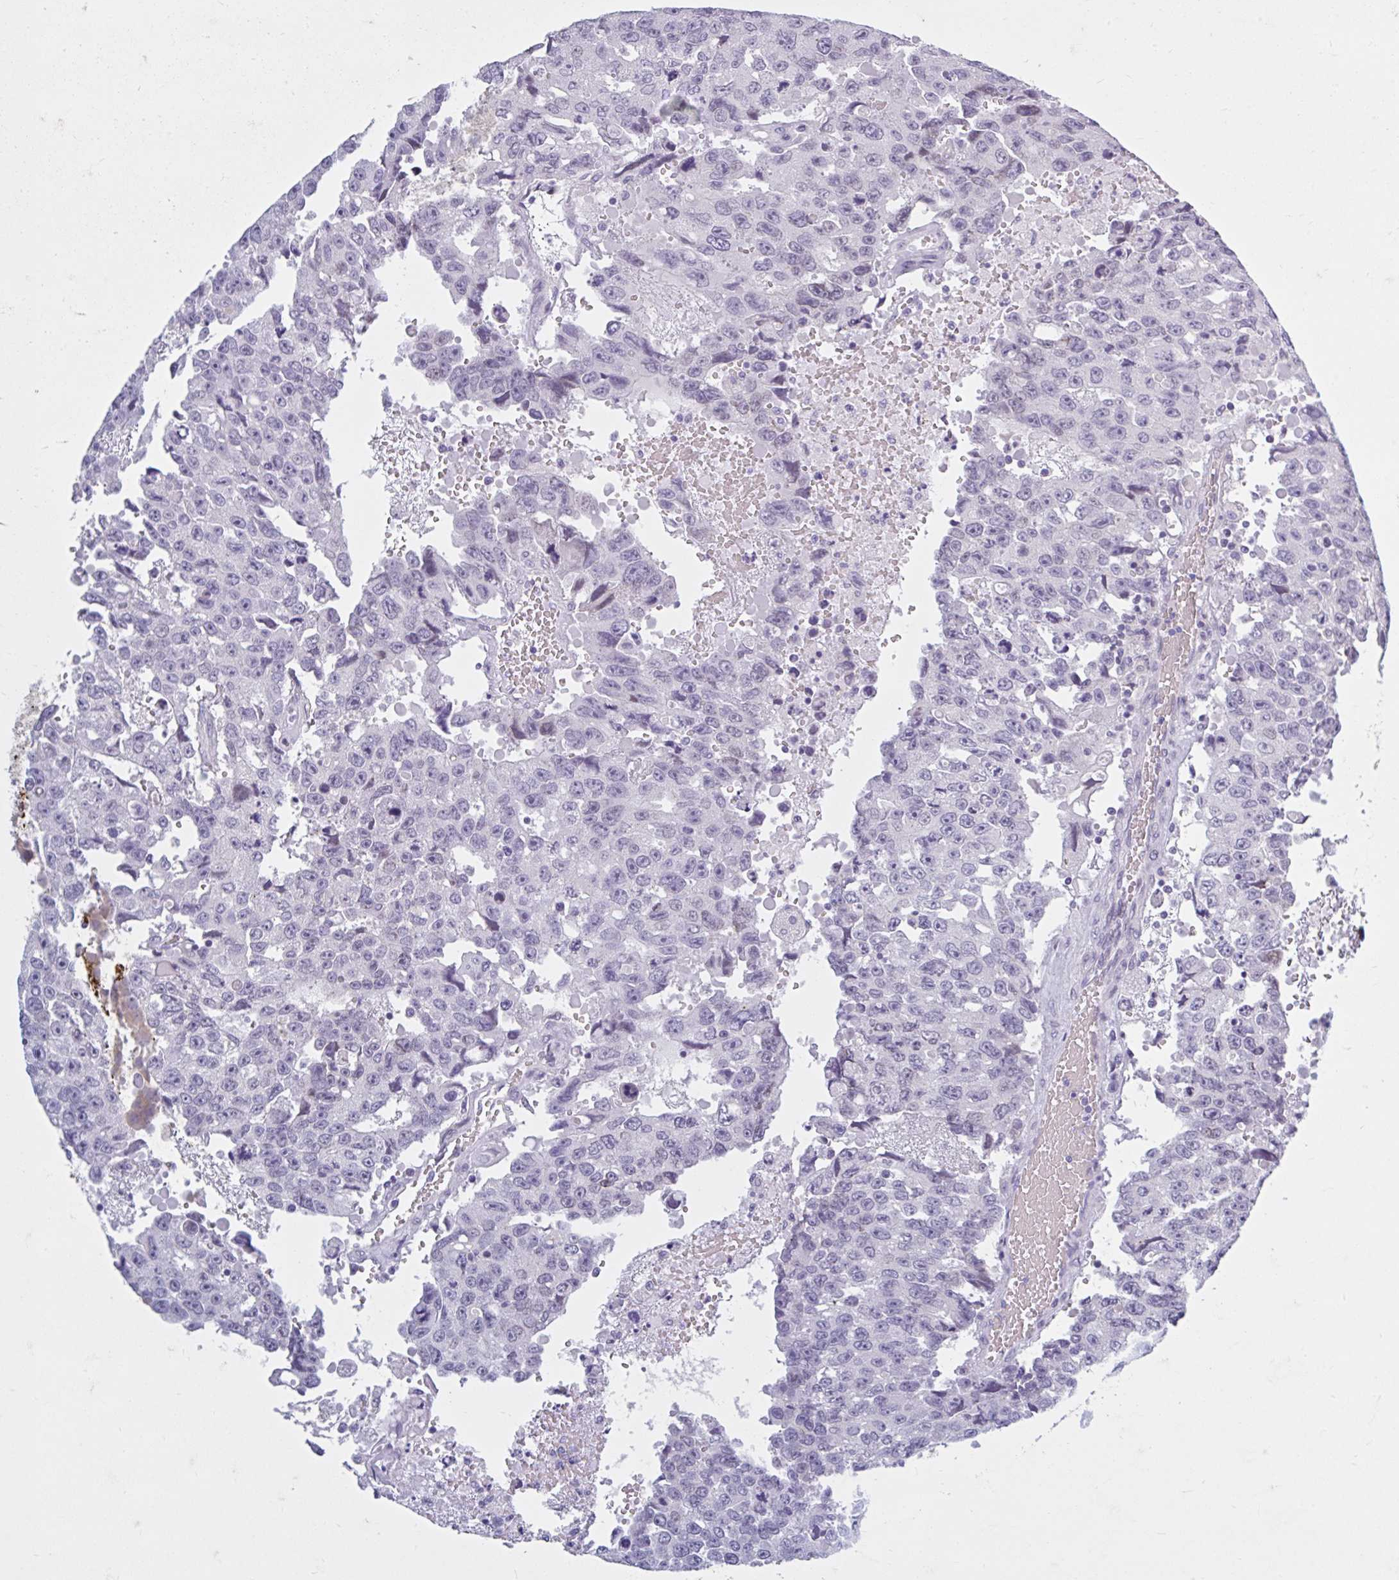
{"staining": {"intensity": "weak", "quantity": "<25%", "location": "nuclear"}, "tissue": "testis cancer", "cell_type": "Tumor cells", "image_type": "cancer", "snomed": [{"axis": "morphology", "description": "Seminoma, NOS"}, {"axis": "topography", "description": "Testis"}], "caption": "High magnification brightfield microscopy of testis seminoma stained with DAB (brown) and counterstained with hematoxylin (blue): tumor cells show no significant expression. (DAB (3,3'-diaminobenzidine) immunohistochemistry (IHC) visualized using brightfield microscopy, high magnification).", "gene": "FAM153A", "patient": {"sex": "male", "age": 26}}